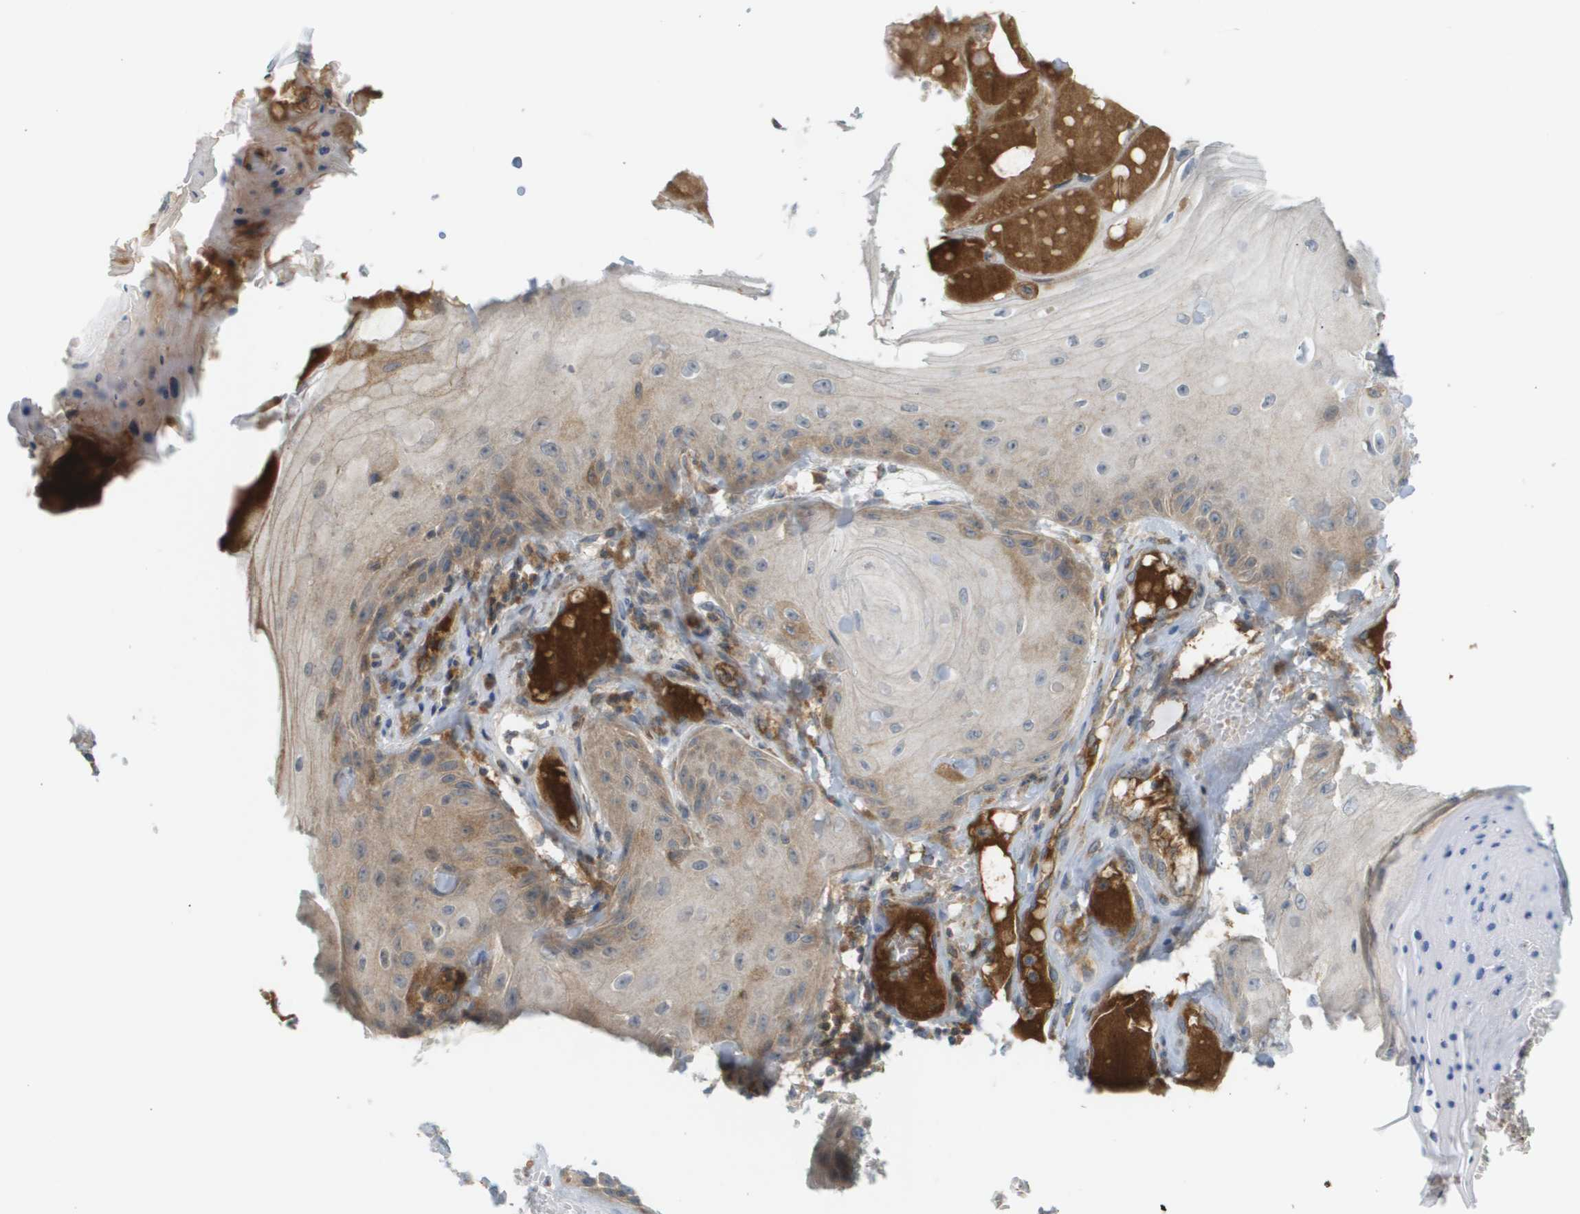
{"staining": {"intensity": "moderate", "quantity": "<25%", "location": "cytoplasmic/membranous"}, "tissue": "skin cancer", "cell_type": "Tumor cells", "image_type": "cancer", "snomed": [{"axis": "morphology", "description": "Squamous cell carcinoma, NOS"}, {"axis": "topography", "description": "Skin"}], "caption": "A histopathology image showing moderate cytoplasmic/membranous positivity in about <25% of tumor cells in skin cancer (squamous cell carcinoma), as visualized by brown immunohistochemical staining.", "gene": "PROC", "patient": {"sex": "male", "age": 74}}